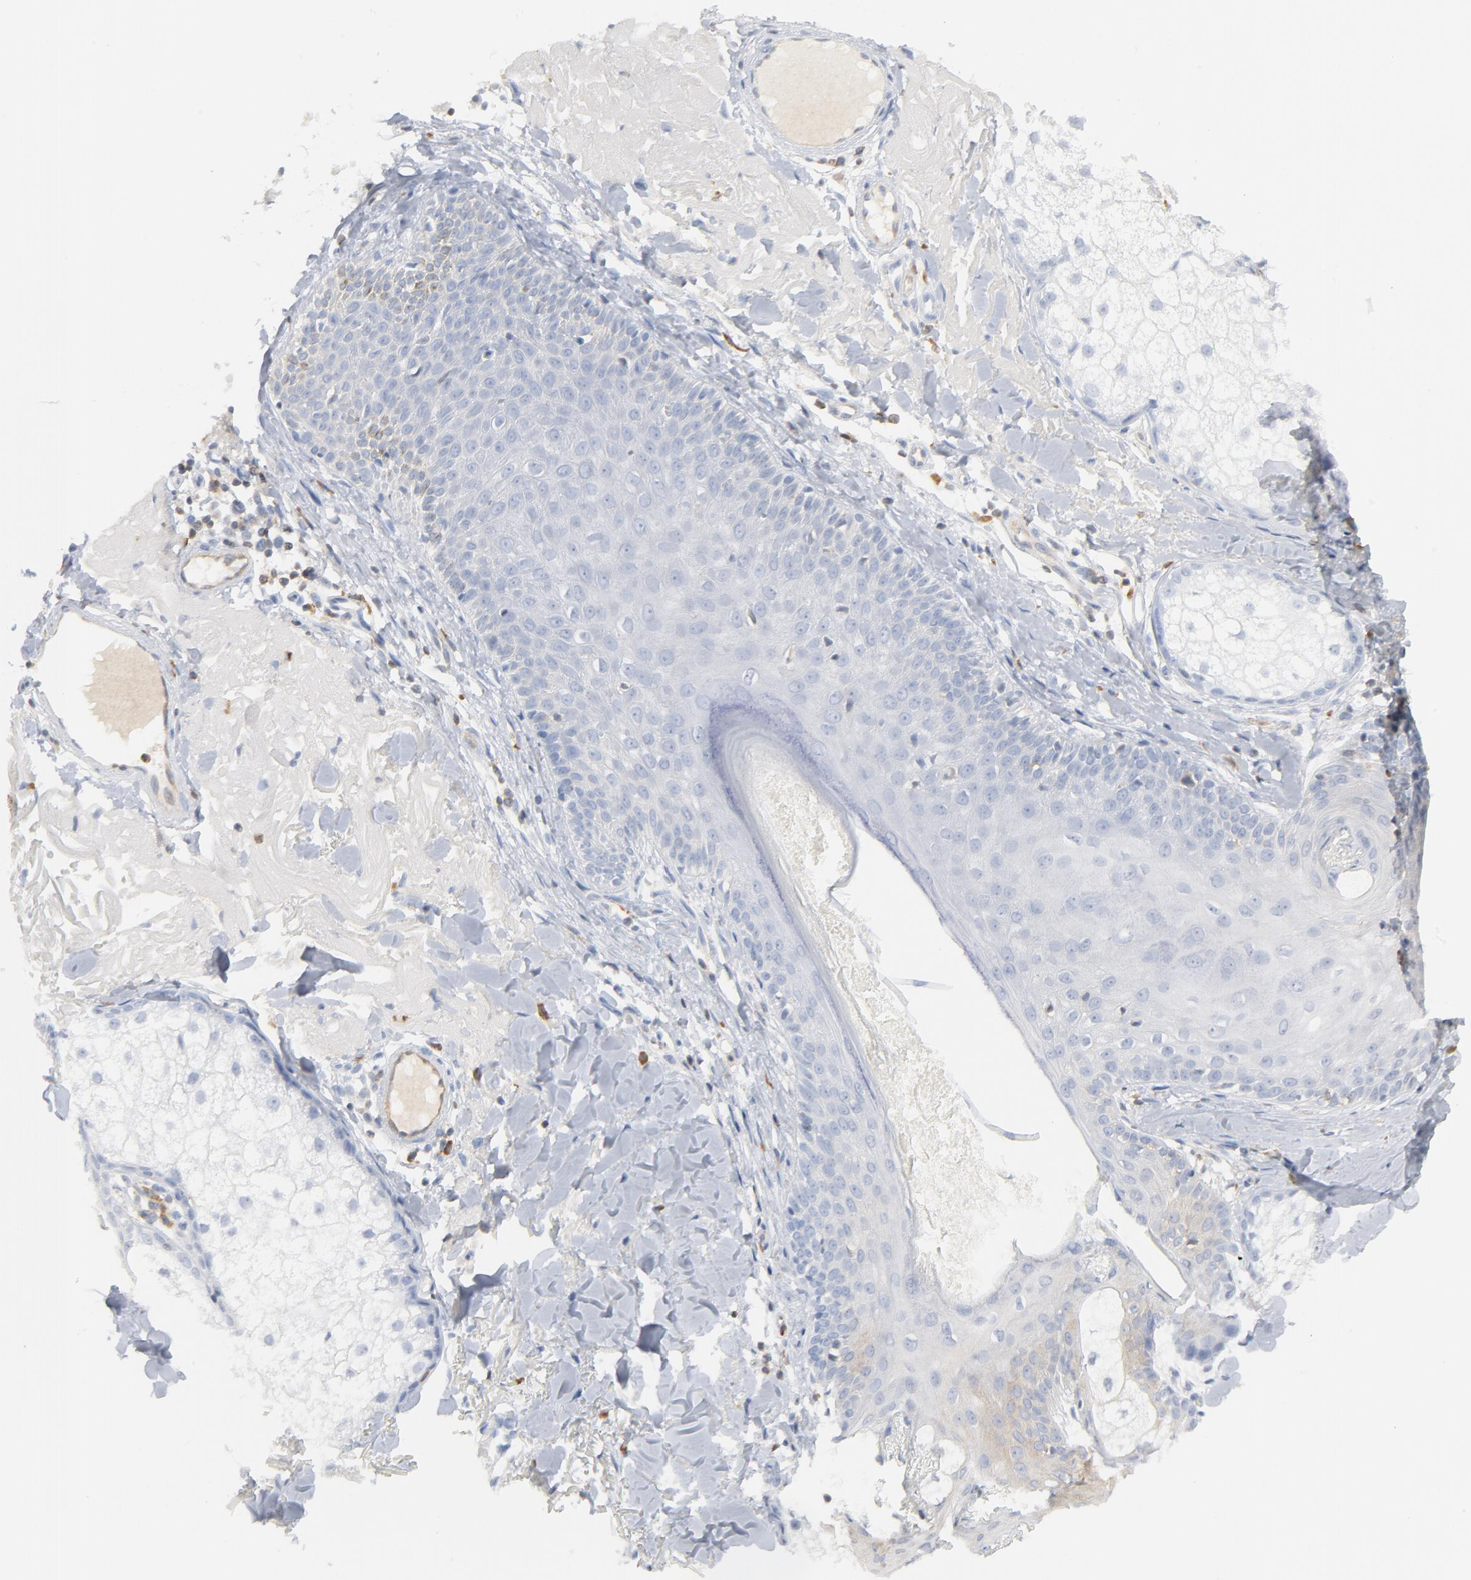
{"staining": {"intensity": "negative", "quantity": "none", "location": "none"}, "tissue": "skin cancer", "cell_type": "Tumor cells", "image_type": "cancer", "snomed": [{"axis": "morphology", "description": "Basal cell carcinoma"}, {"axis": "topography", "description": "Skin"}], "caption": "DAB (3,3'-diaminobenzidine) immunohistochemical staining of basal cell carcinoma (skin) displays no significant positivity in tumor cells.", "gene": "PTK2B", "patient": {"sex": "male", "age": 74}}